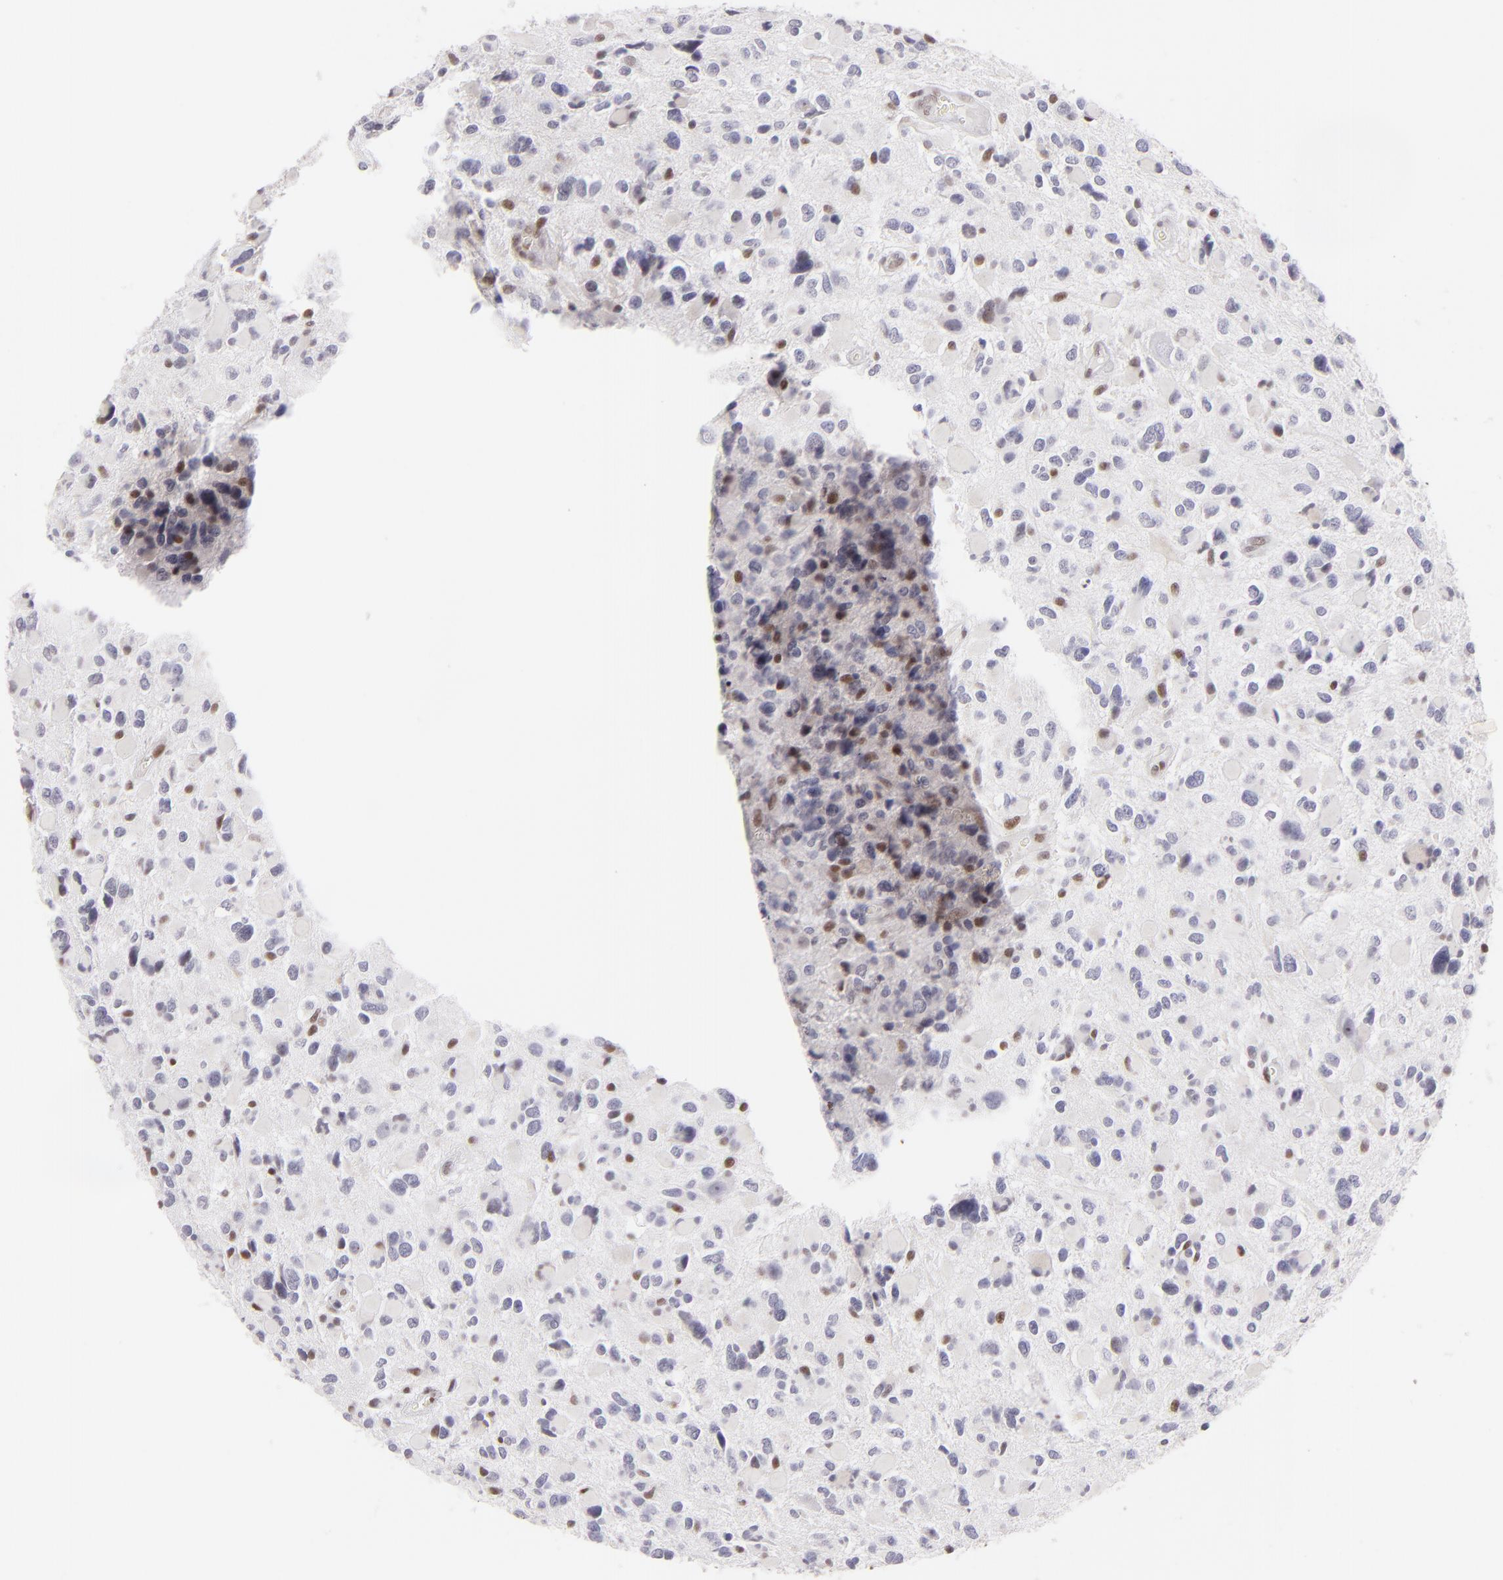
{"staining": {"intensity": "negative", "quantity": "none", "location": "none"}, "tissue": "glioma", "cell_type": "Tumor cells", "image_type": "cancer", "snomed": [{"axis": "morphology", "description": "Glioma, malignant, High grade"}, {"axis": "topography", "description": "Brain"}], "caption": "Immunohistochemistry (IHC) of human high-grade glioma (malignant) demonstrates no staining in tumor cells.", "gene": "POU2F1", "patient": {"sex": "female", "age": 37}}